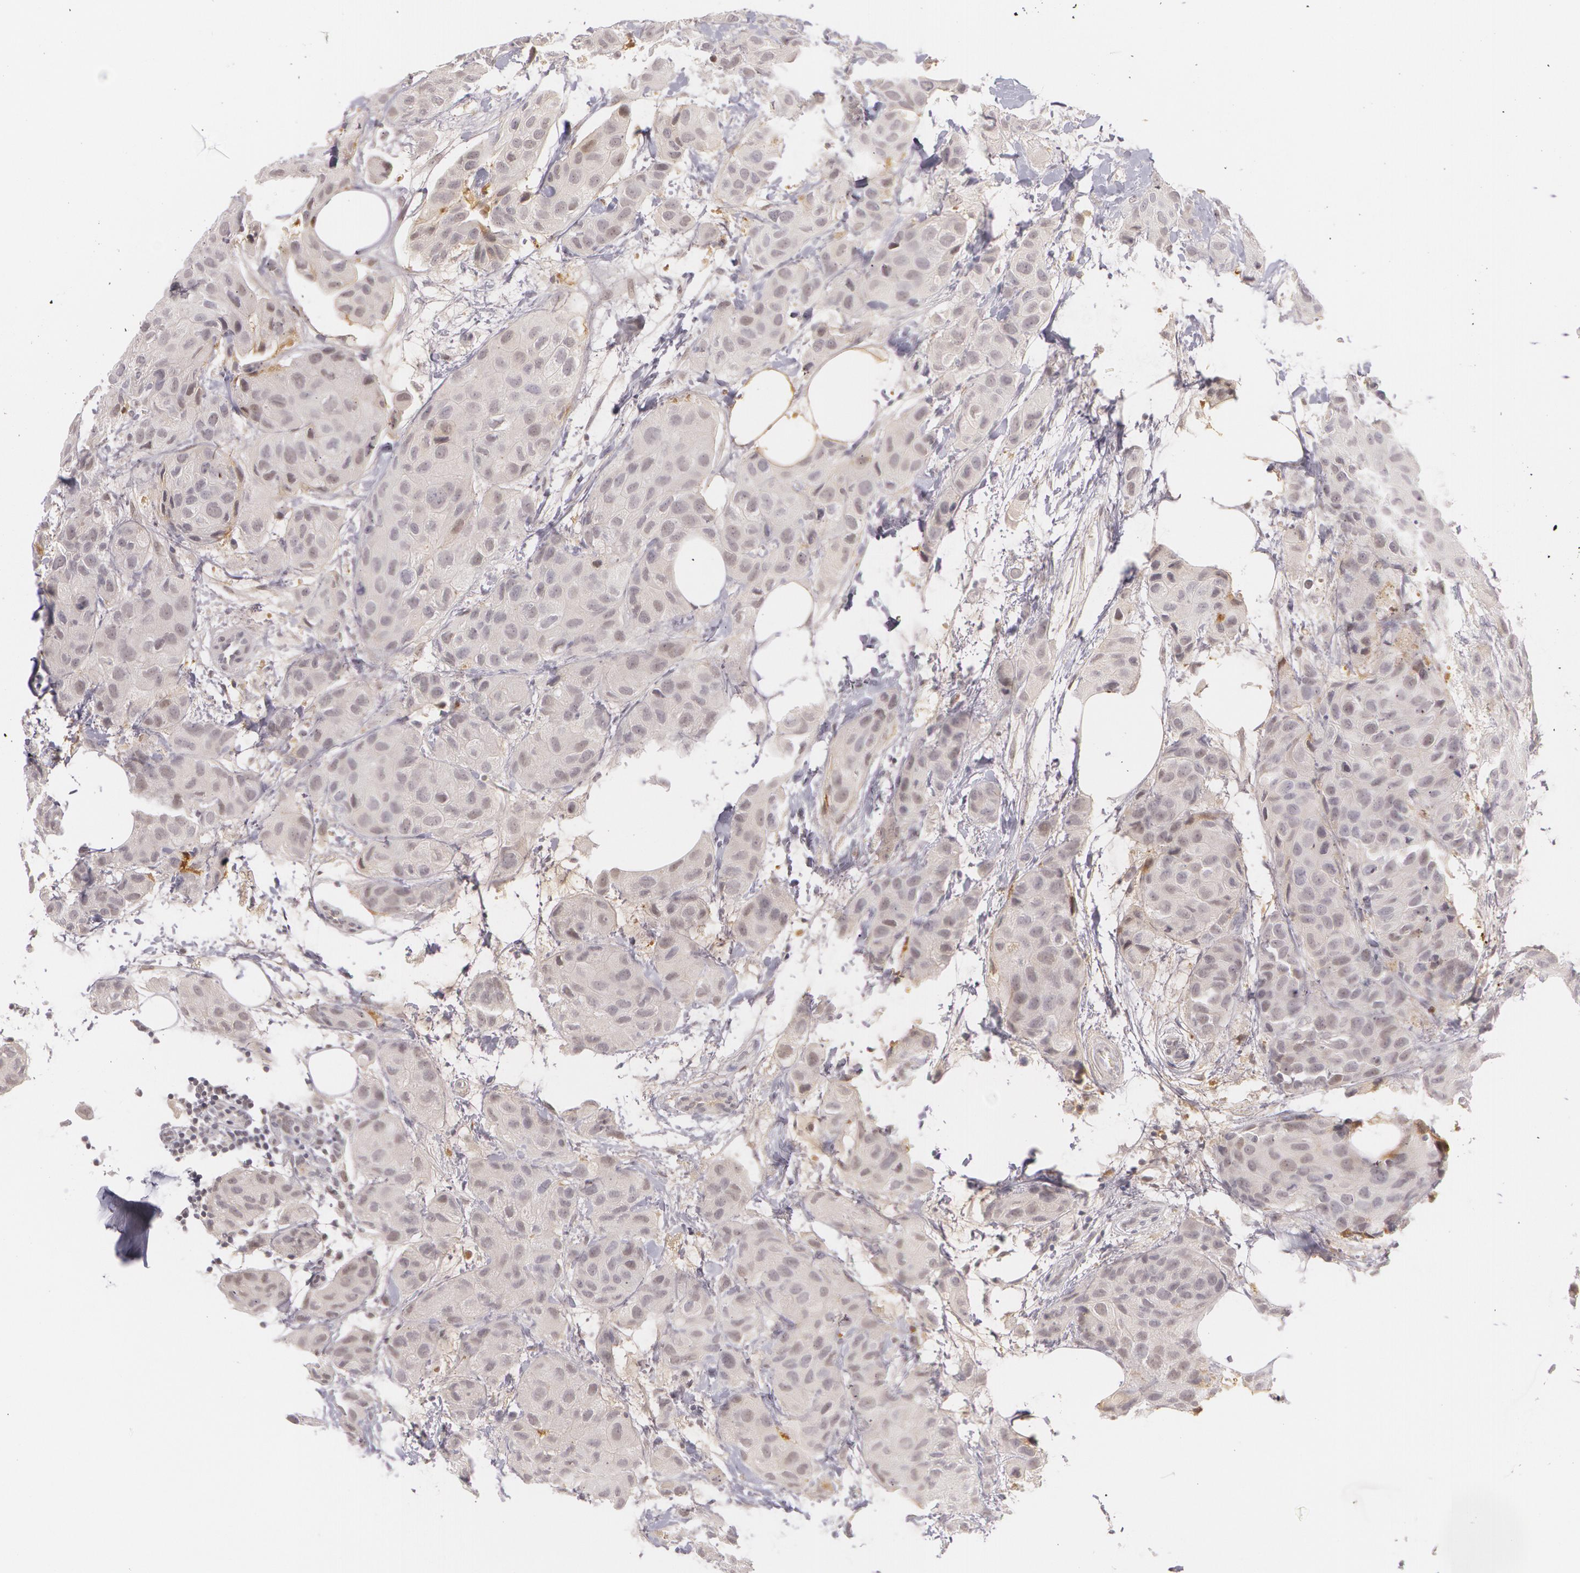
{"staining": {"intensity": "weak", "quantity": "<25%", "location": "nuclear"}, "tissue": "breast cancer", "cell_type": "Tumor cells", "image_type": "cancer", "snomed": [{"axis": "morphology", "description": "Duct carcinoma"}, {"axis": "topography", "description": "Breast"}], "caption": "Tumor cells show no significant expression in invasive ductal carcinoma (breast). The staining is performed using DAB (3,3'-diaminobenzidine) brown chromogen with nuclei counter-stained in using hematoxylin.", "gene": "LBP", "patient": {"sex": "female", "age": 68}}